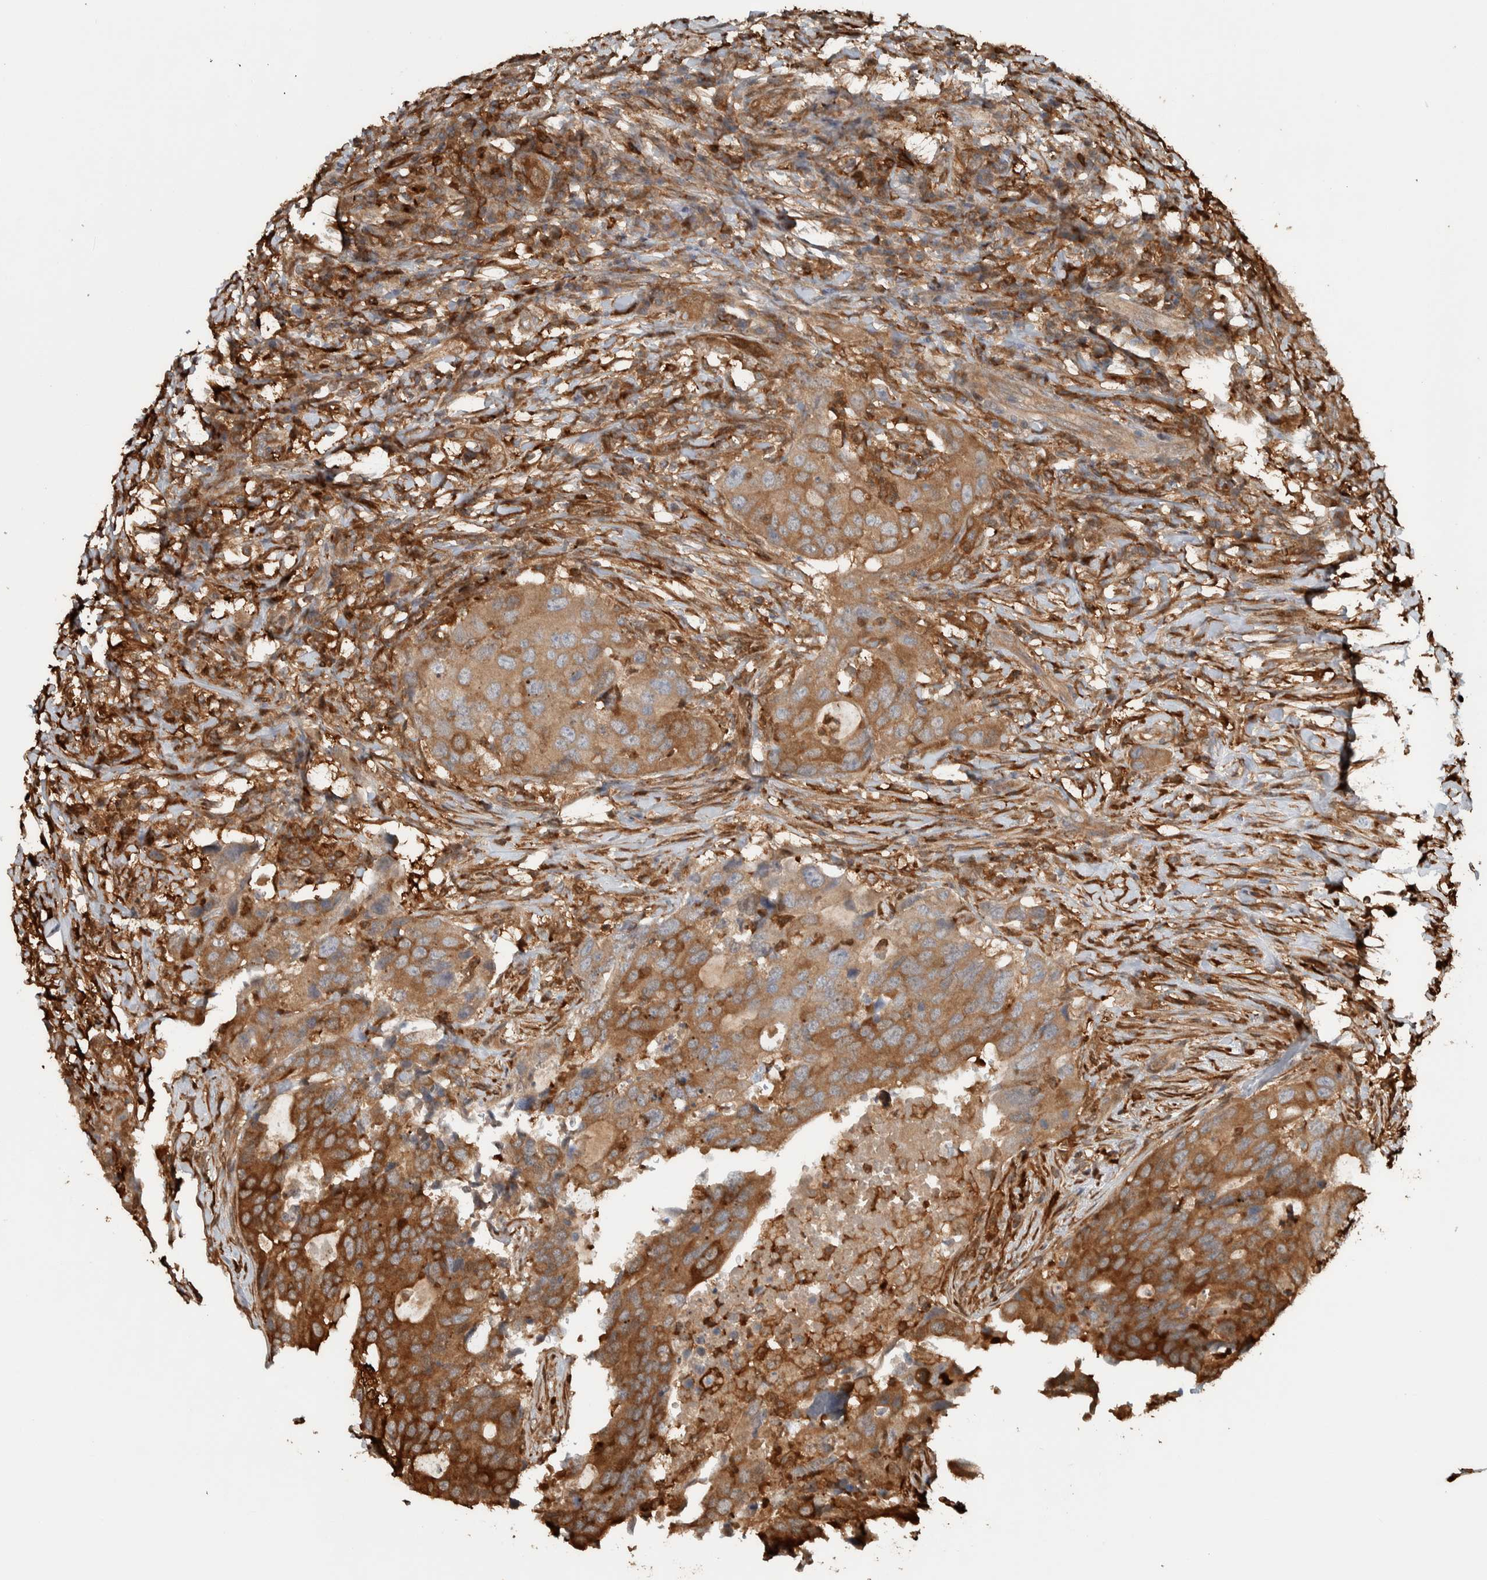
{"staining": {"intensity": "moderate", "quantity": ">75%", "location": "cytoplasmic/membranous"}, "tissue": "colorectal cancer", "cell_type": "Tumor cells", "image_type": "cancer", "snomed": [{"axis": "morphology", "description": "Adenocarcinoma, NOS"}, {"axis": "topography", "description": "Colon"}], "caption": "Protein expression analysis of human colorectal cancer reveals moderate cytoplasmic/membranous expression in approximately >75% of tumor cells. (DAB (3,3'-diaminobenzidine) IHC, brown staining for protein, blue staining for nuclei).", "gene": "CNTROB", "patient": {"sex": "male", "age": 71}}